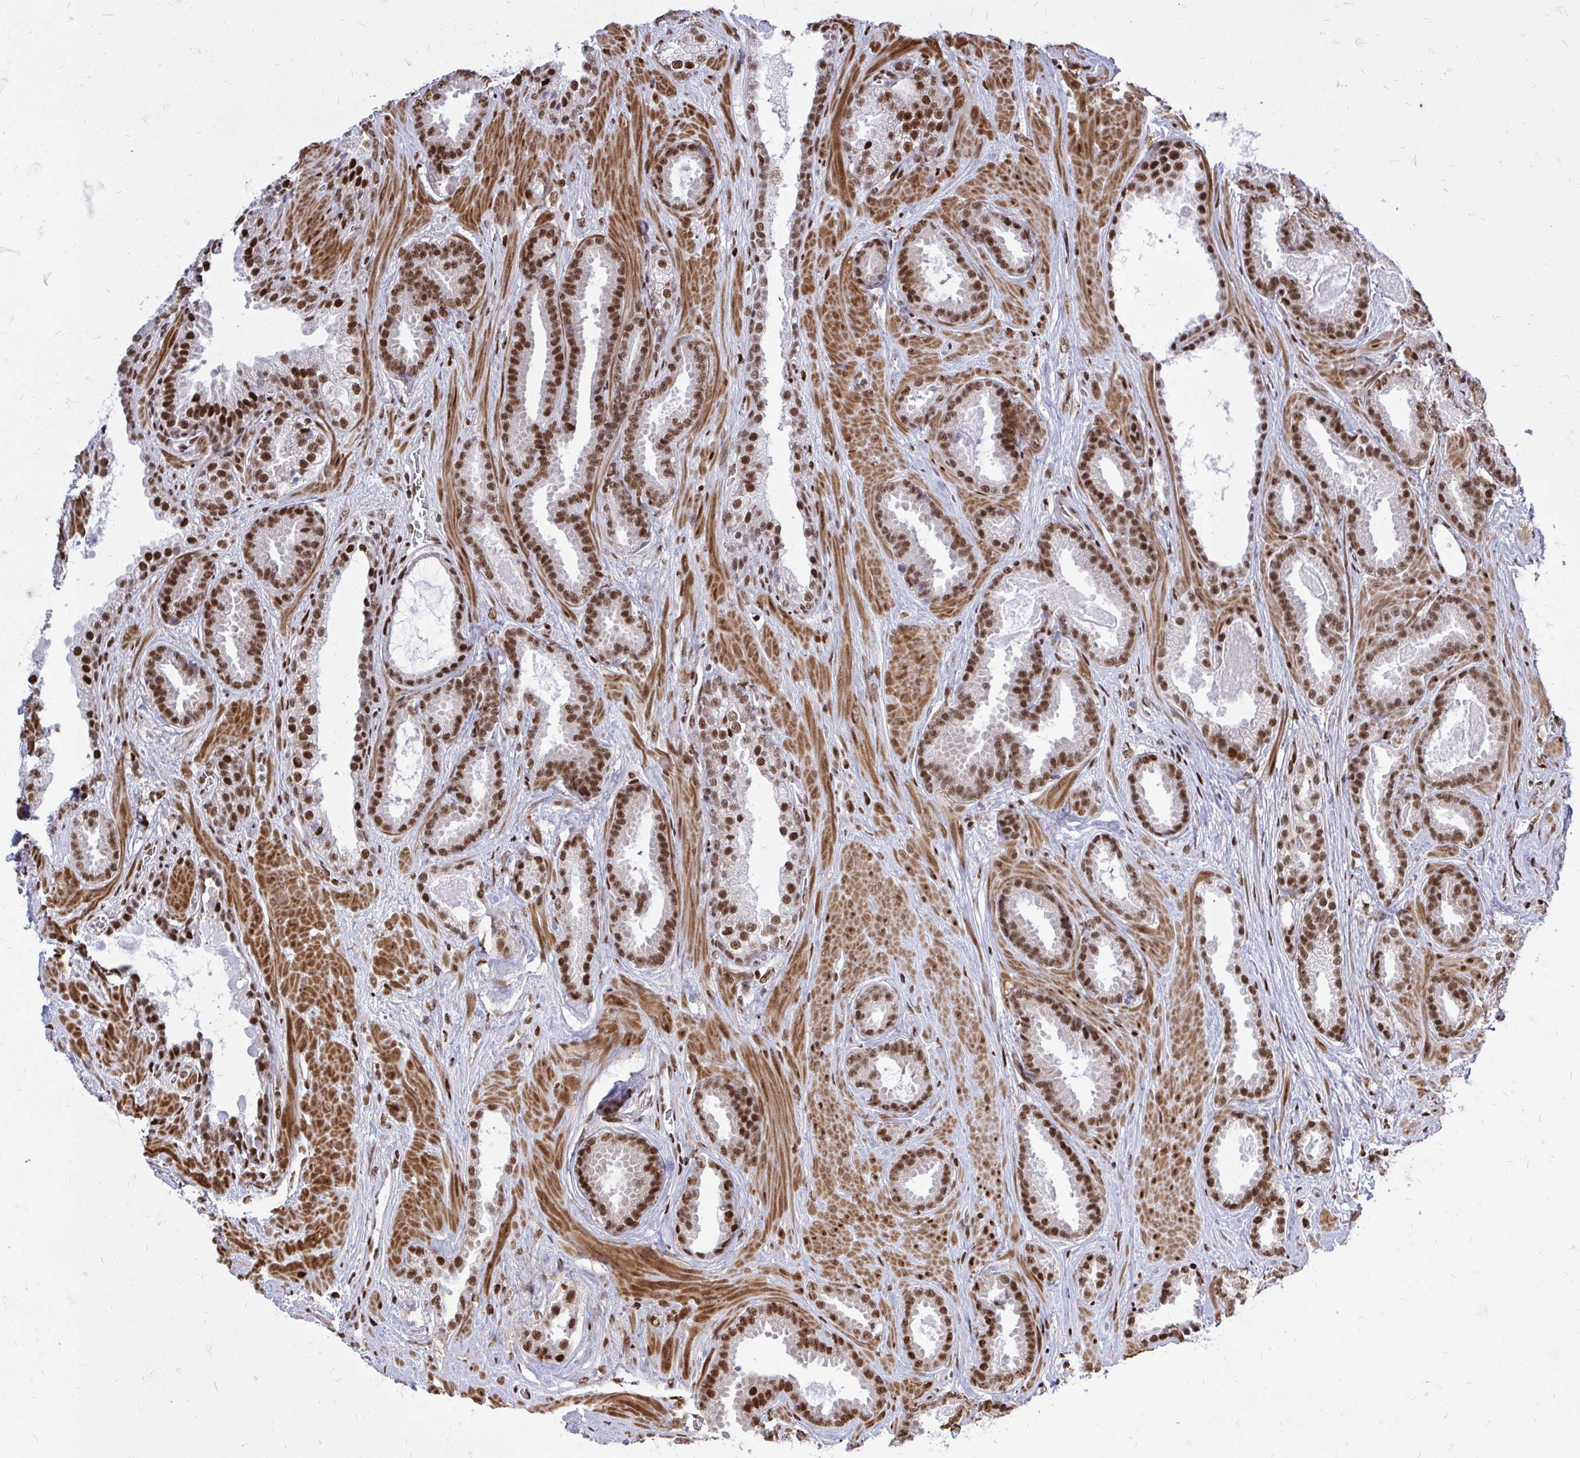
{"staining": {"intensity": "strong", "quantity": ">75%", "location": "nuclear"}, "tissue": "prostate cancer", "cell_type": "Tumor cells", "image_type": "cancer", "snomed": [{"axis": "morphology", "description": "Adenocarcinoma, Low grade"}, {"axis": "topography", "description": "Prostate"}], "caption": "IHC of prostate cancer shows high levels of strong nuclear staining in about >75% of tumor cells.", "gene": "TBL1Y", "patient": {"sex": "male", "age": 62}}